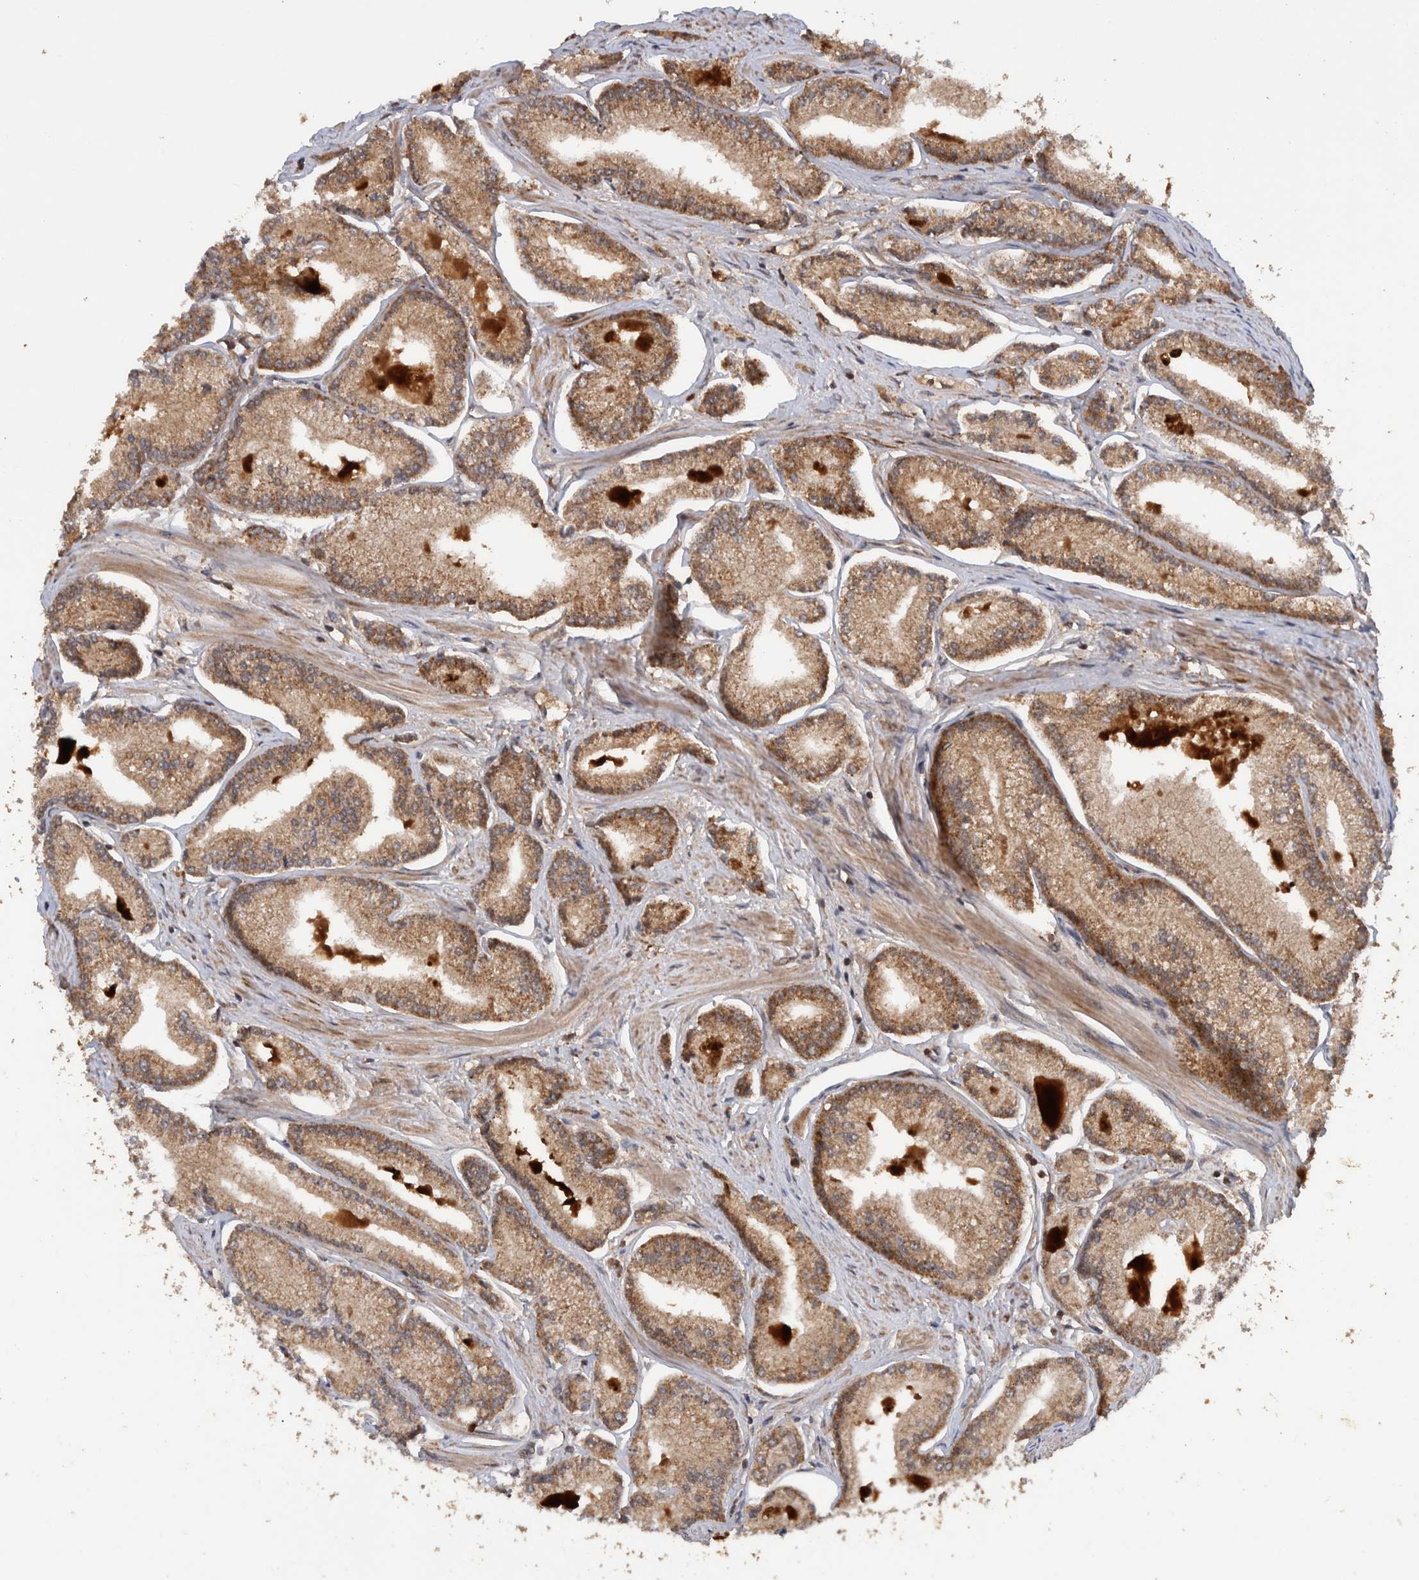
{"staining": {"intensity": "moderate", "quantity": ">75%", "location": "cytoplasmic/membranous"}, "tissue": "prostate cancer", "cell_type": "Tumor cells", "image_type": "cancer", "snomed": [{"axis": "morphology", "description": "Adenocarcinoma, Low grade"}, {"axis": "topography", "description": "Prostate"}], "caption": "Immunohistochemistry (DAB) staining of human low-grade adenocarcinoma (prostate) displays moderate cytoplasmic/membranous protein positivity in about >75% of tumor cells.", "gene": "TRIM16", "patient": {"sex": "male", "age": 52}}